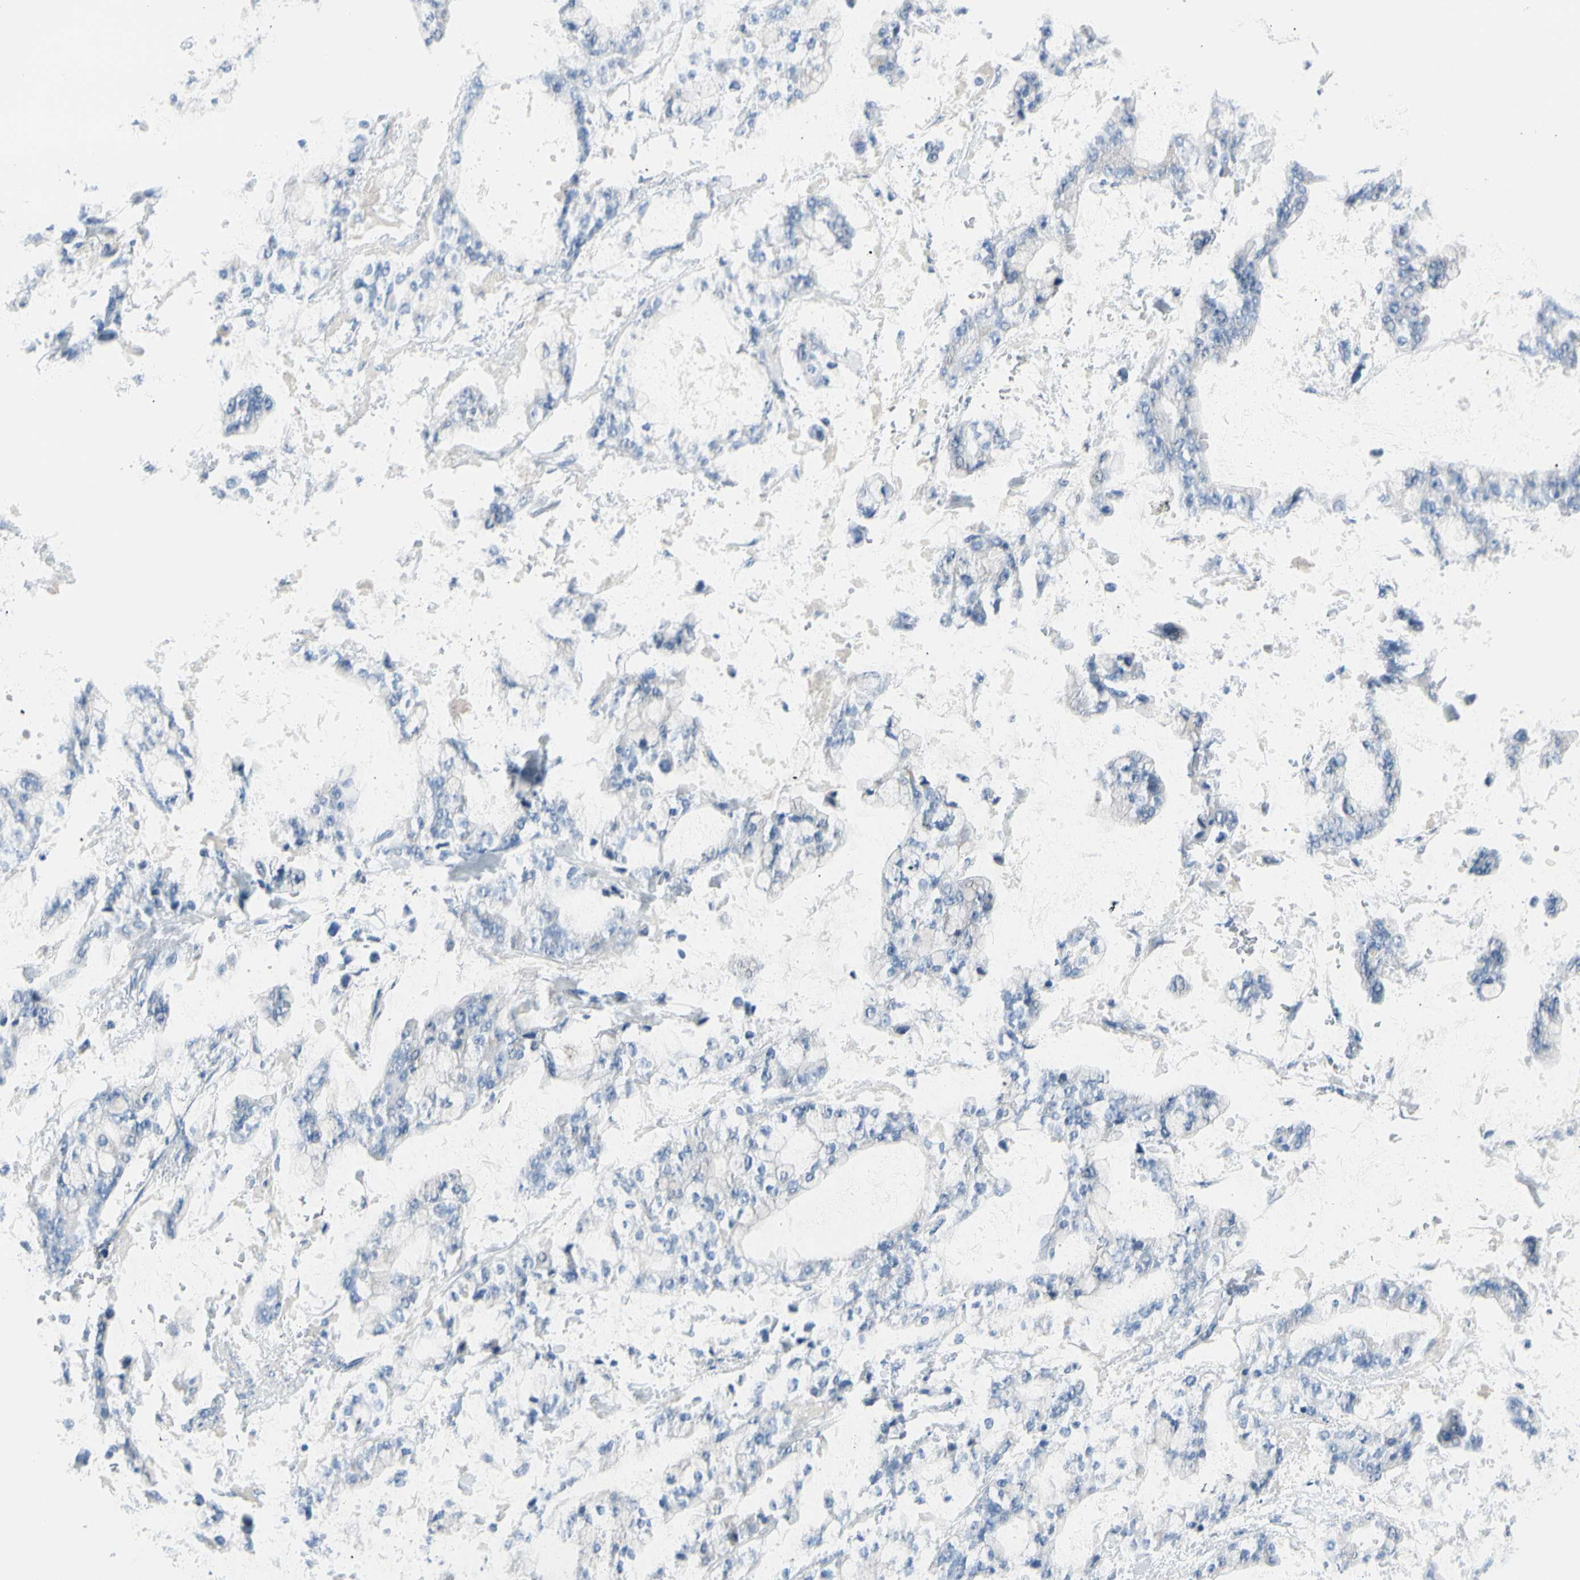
{"staining": {"intensity": "negative", "quantity": "none", "location": "none"}, "tissue": "stomach cancer", "cell_type": "Tumor cells", "image_type": "cancer", "snomed": [{"axis": "morphology", "description": "Normal tissue, NOS"}, {"axis": "morphology", "description": "Adenocarcinoma, NOS"}, {"axis": "topography", "description": "Stomach, upper"}, {"axis": "topography", "description": "Stomach"}], "caption": "DAB immunohistochemical staining of adenocarcinoma (stomach) exhibits no significant expression in tumor cells.", "gene": "TPO", "patient": {"sex": "male", "age": 76}}